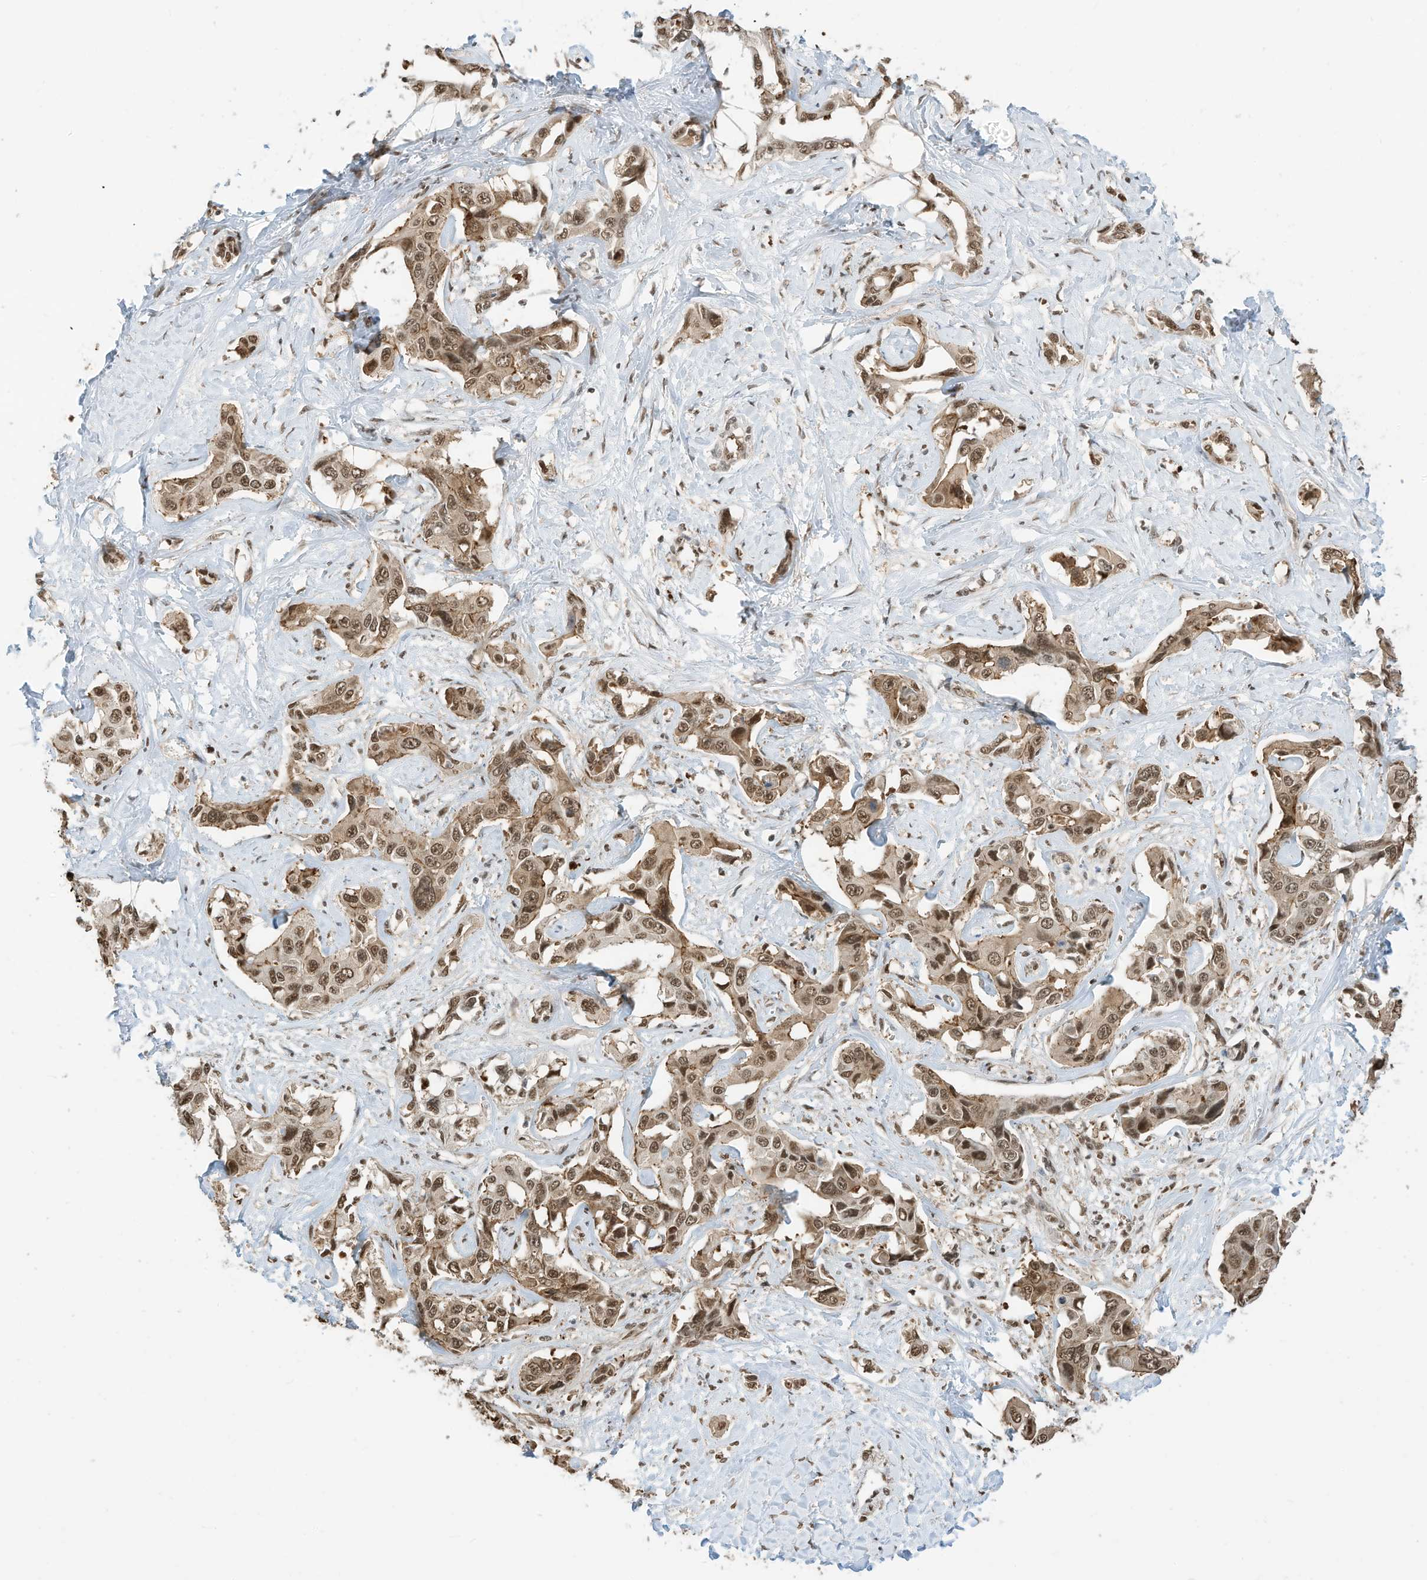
{"staining": {"intensity": "moderate", "quantity": ">75%", "location": "cytoplasmic/membranous,nuclear"}, "tissue": "liver cancer", "cell_type": "Tumor cells", "image_type": "cancer", "snomed": [{"axis": "morphology", "description": "Cholangiocarcinoma"}, {"axis": "topography", "description": "Liver"}], "caption": "Brown immunohistochemical staining in liver cancer (cholangiocarcinoma) shows moderate cytoplasmic/membranous and nuclear staining in about >75% of tumor cells.", "gene": "ZNF195", "patient": {"sex": "male", "age": 59}}